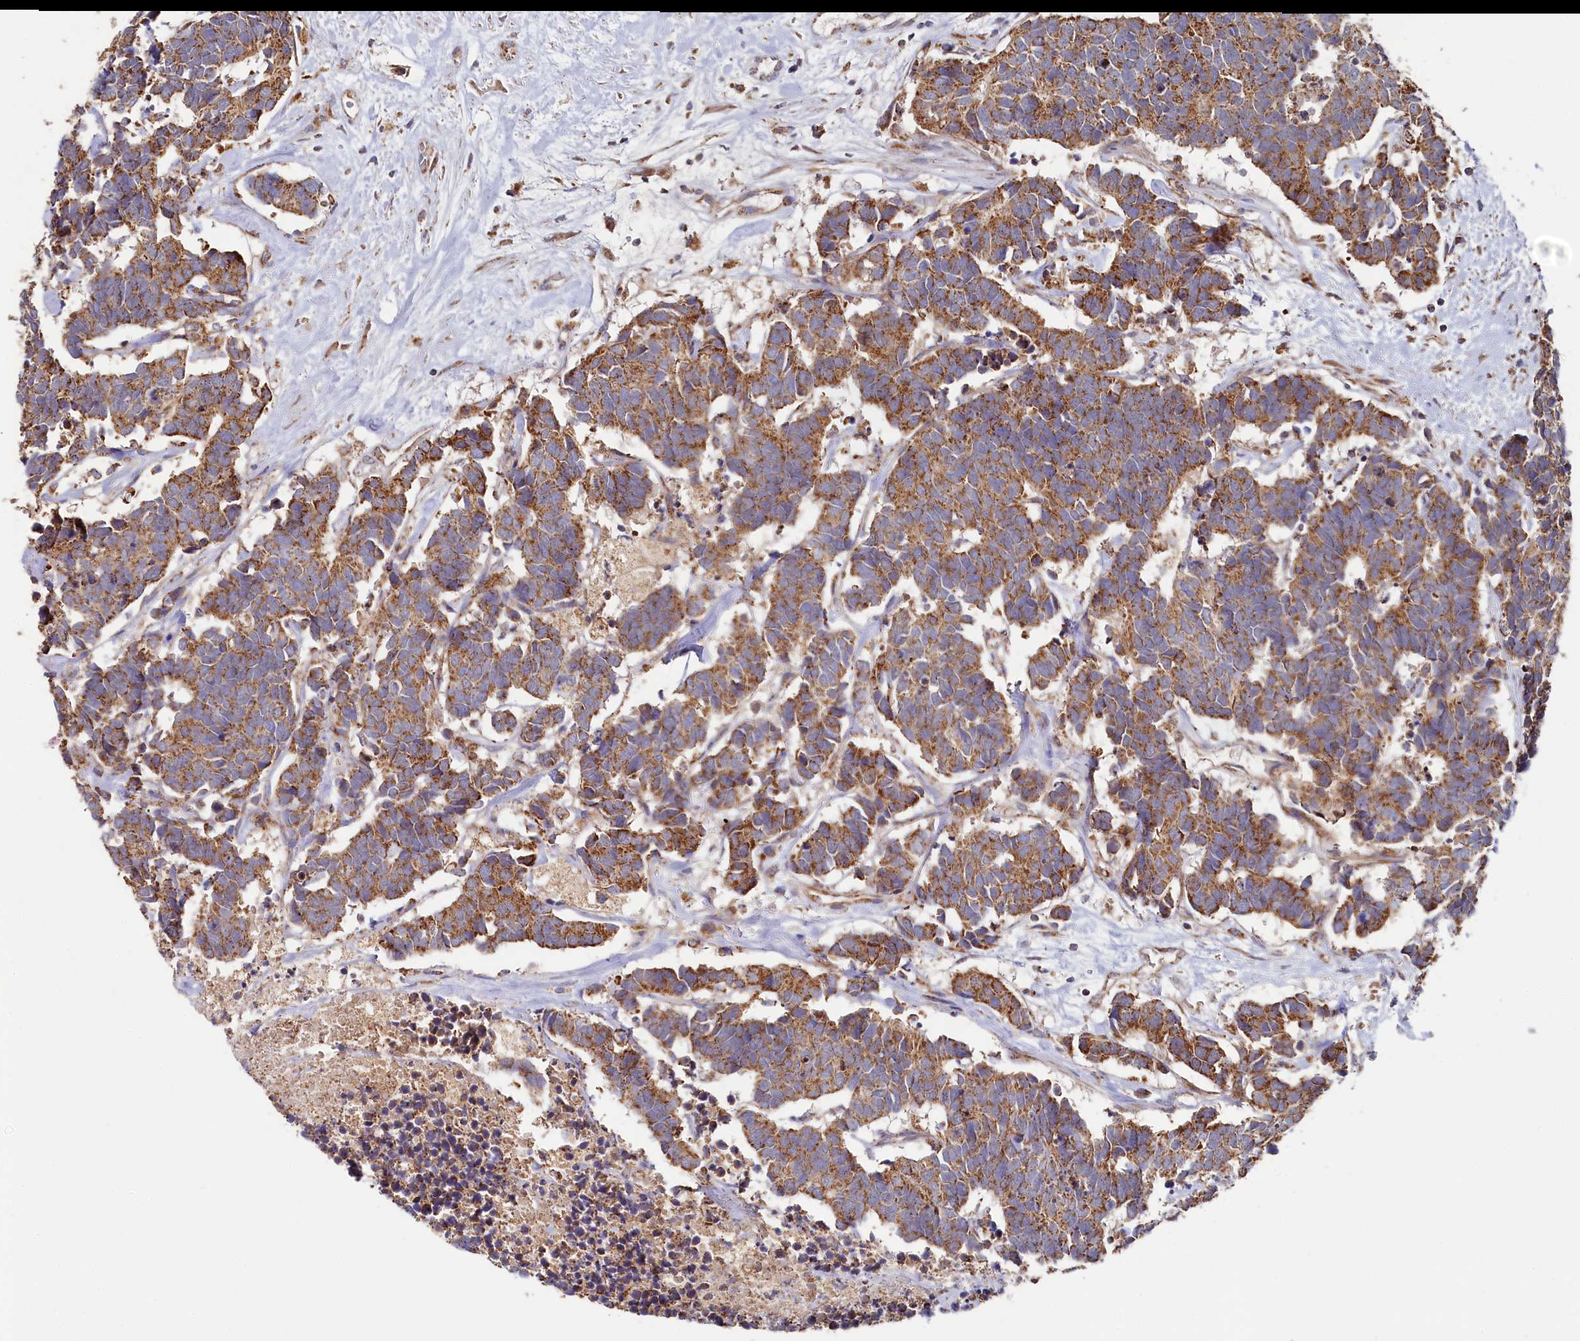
{"staining": {"intensity": "moderate", "quantity": ">75%", "location": "cytoplasmic/membranous"}, "tissue": "carcinoid", "cell_type": "Tumor cells", "image_type": "cancer", "snomed": [{"axis": "morphology", "description": "Carcinoma, NOS"}, {"axis": "morphology", "description": "Carcinoid, malignant, NOS"}, {"axis": "topography", "description": "Urinary bladder"}], "caption": "About >75% of tumor cells in carcinoid display moderate cytoplasmic/membranous protein staining as visualized by brown immunohistochemical staining.", "gene": "HAUS2", "patient": {"sex": "male", "age": 57}}